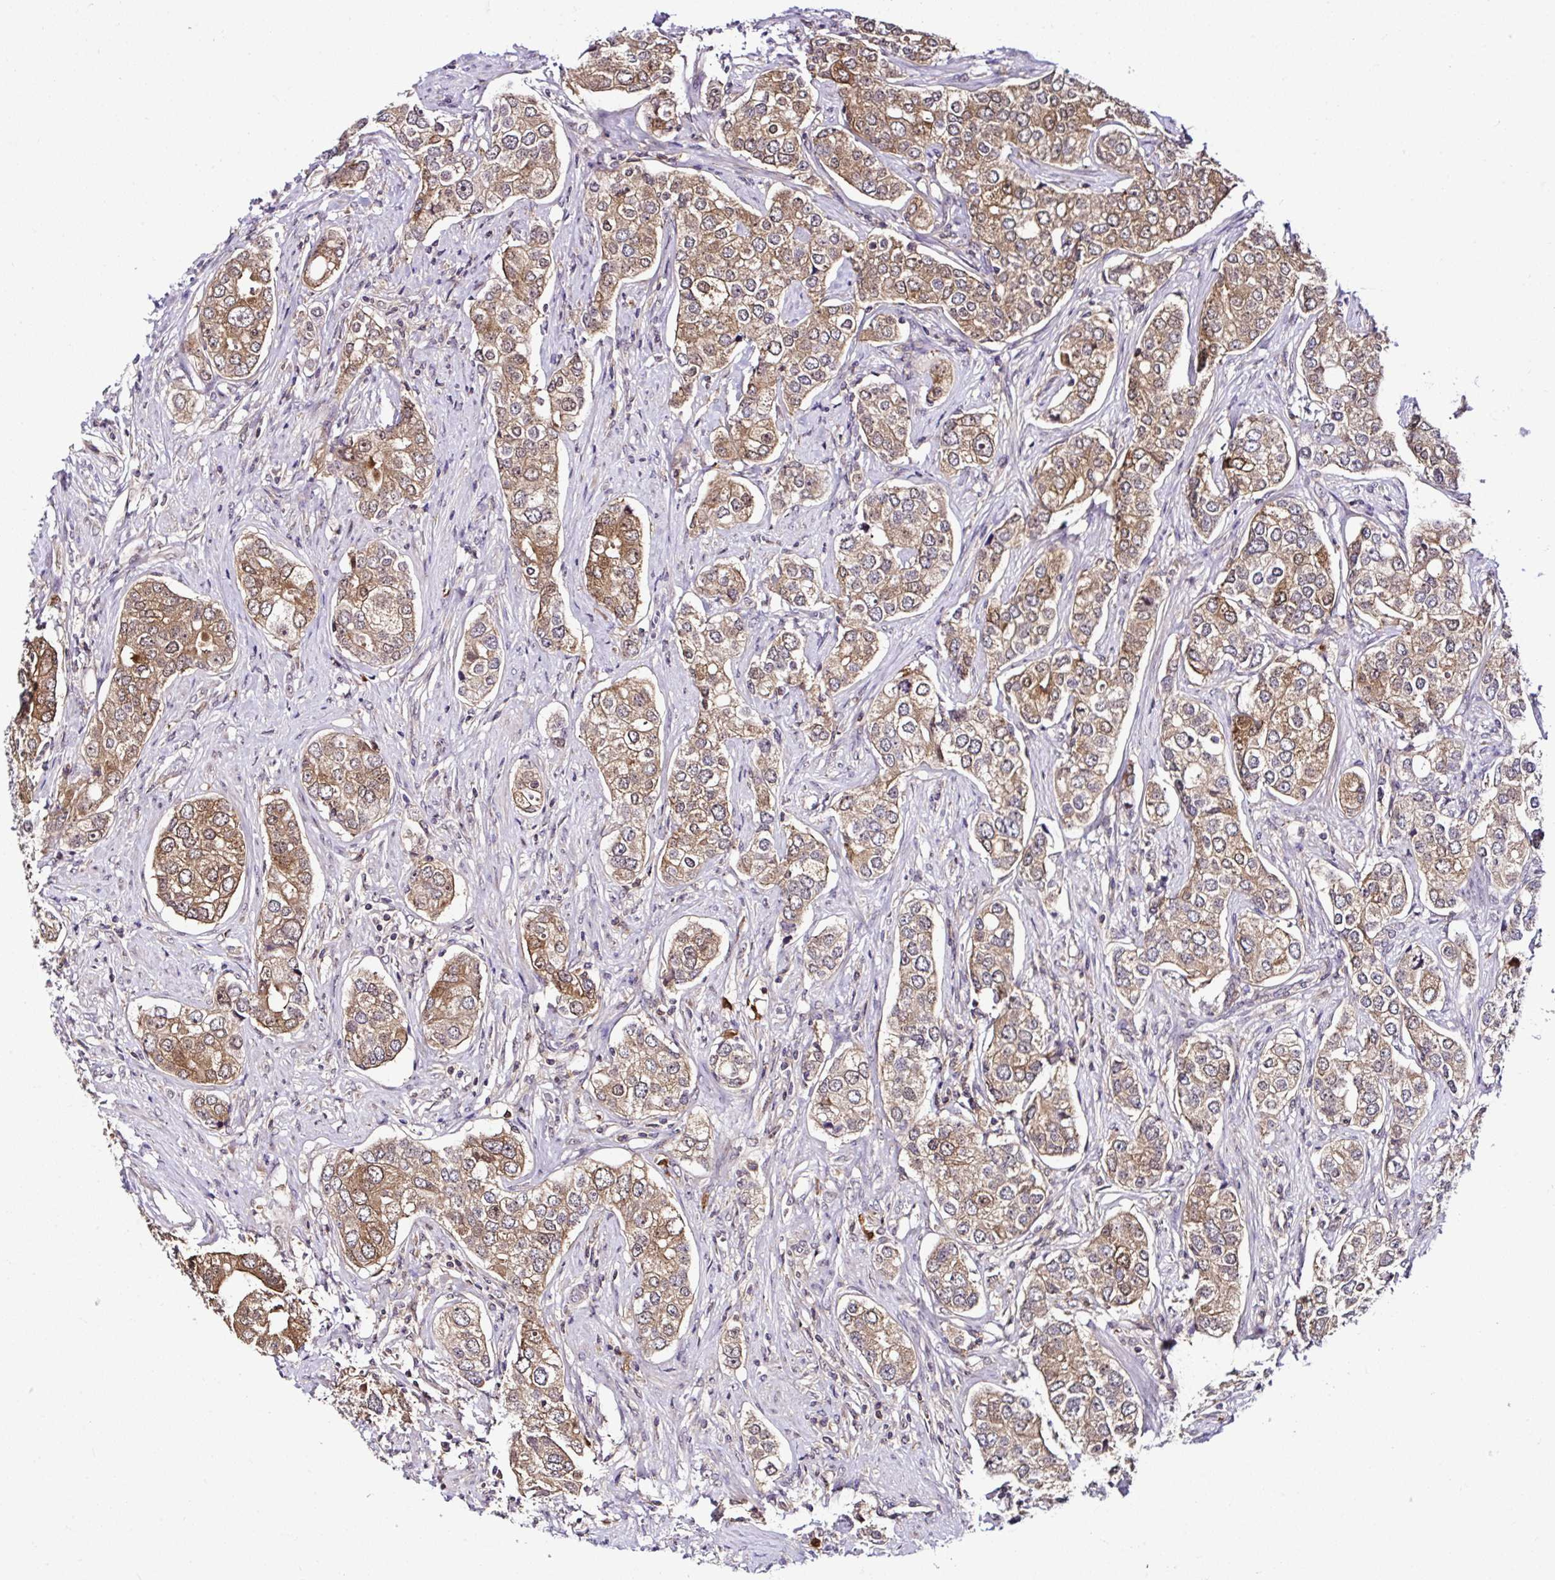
{"staining": {"intensity": "moderate", "quantity": ">75%", "location": "cytoplasmic/membranous"}, "tissue": "prostate cancer", "cell_type": "Tumor cells", "image_type": "cancer", "snomed": [{"axis": "morphology", "description": "Adenocarcinoma, High grade"}, {"axis": "topography", "description": "Prostate"}], "caption": "A medium amount of moderate cytoplasmic/membranous expression is seen in about >75% of tumor cells in prostate high-grade adenocarcinoma tissue.", "gene": "PIN4", "patient": {"sex": "male", "age": 60}}